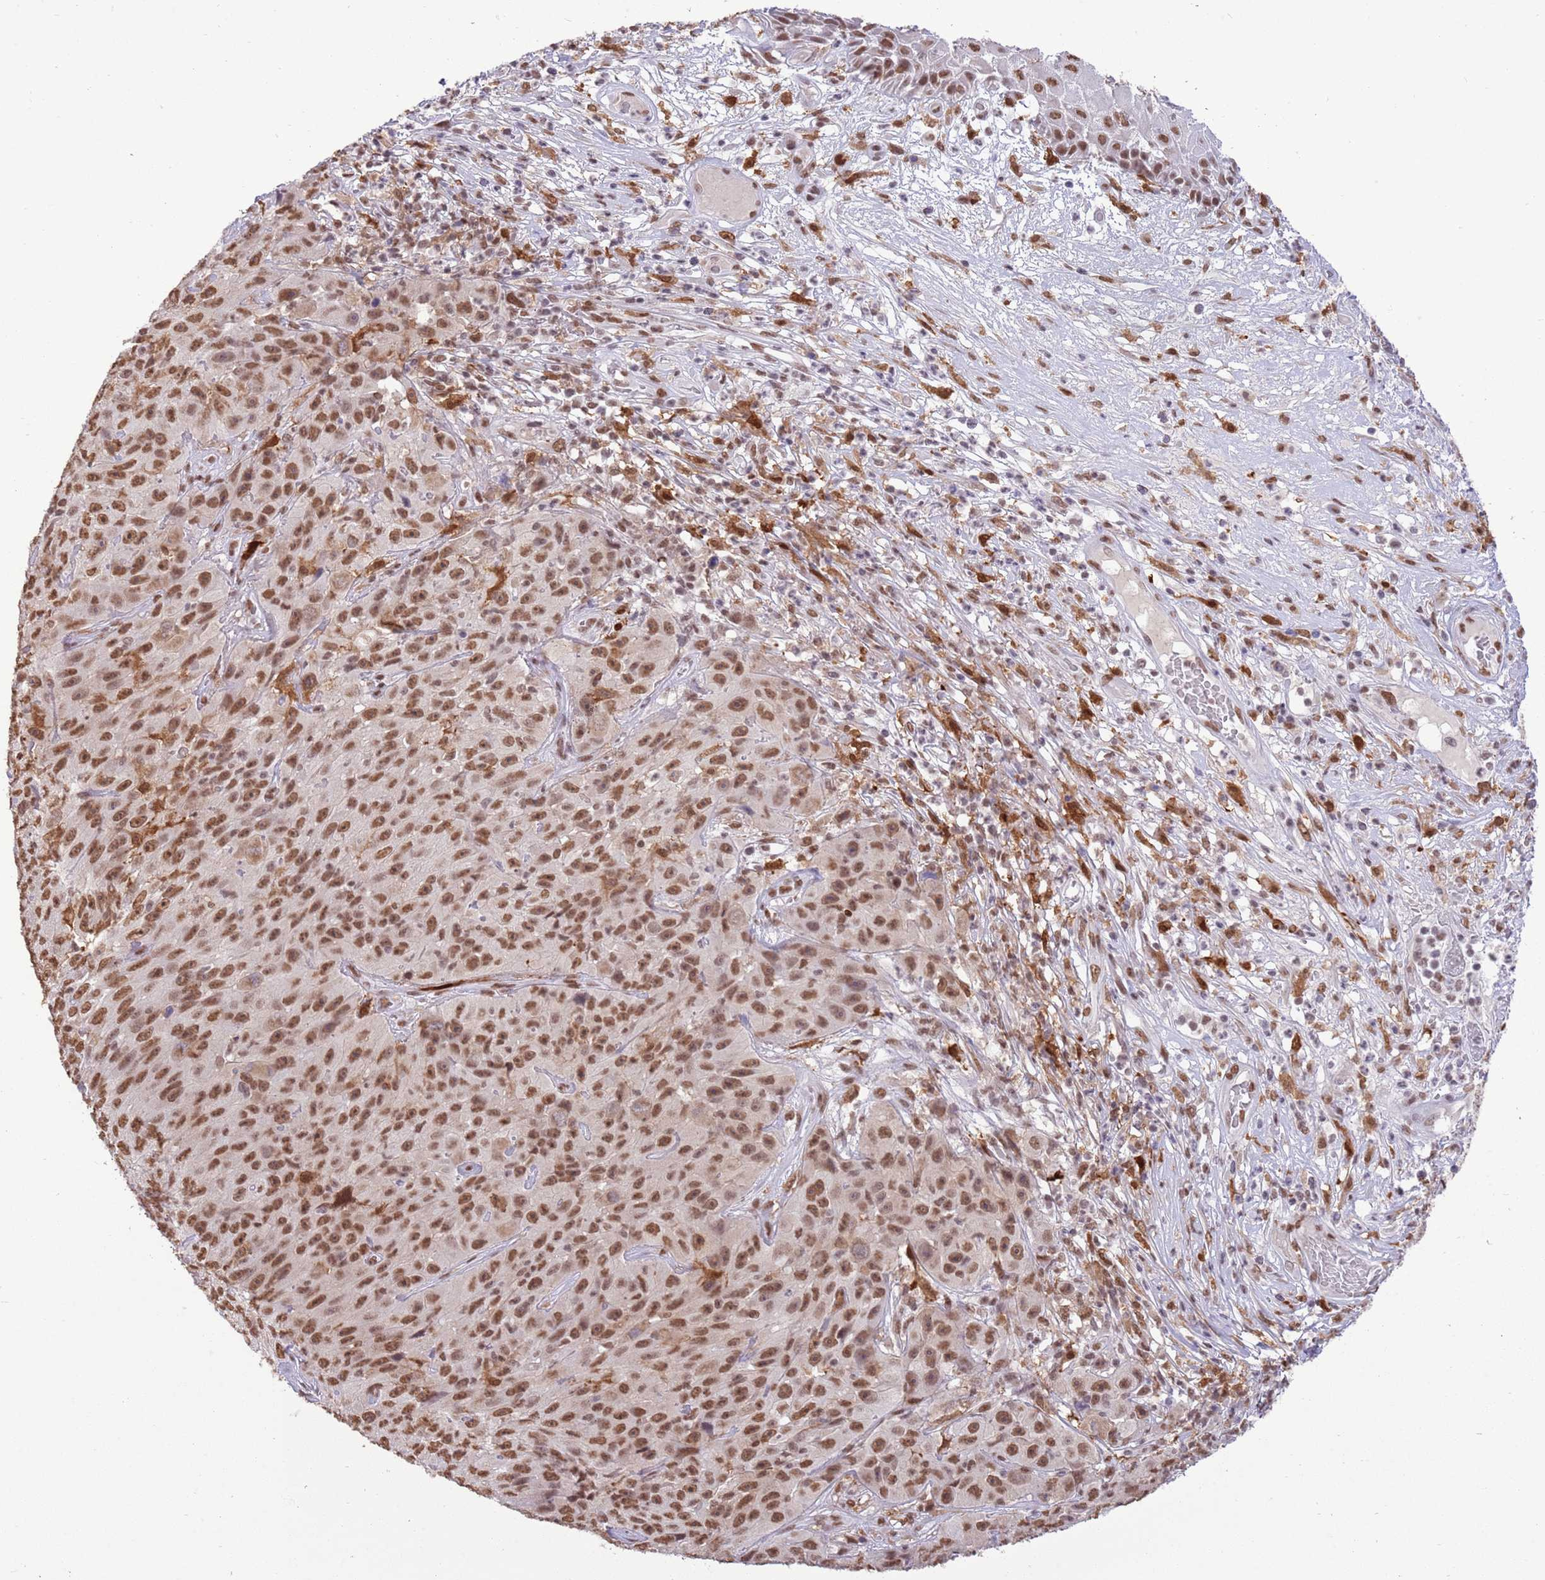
{"staining": {"intensity": "moderate", "quantity": ">75%", "location": "nuclear"}, "tissue": "skin cancer", "cell_type": "Tumor cells", "image_type": "cancer", "snomed": [{"axis": "morphology", "description": "Squamous cell carcinoma, NOS"}, {"axis": "topography", "description": "Skin"}], "caption": "Tumor cells demonstrate moderate nuclear expression in about >75% of cells in squamous cell carcinoma (skin). (brown staining indicates protein expression, while blue staining denotes nuclei).", "gene": "TRIM32", "patient": {"sex": "female", "age": 87}}